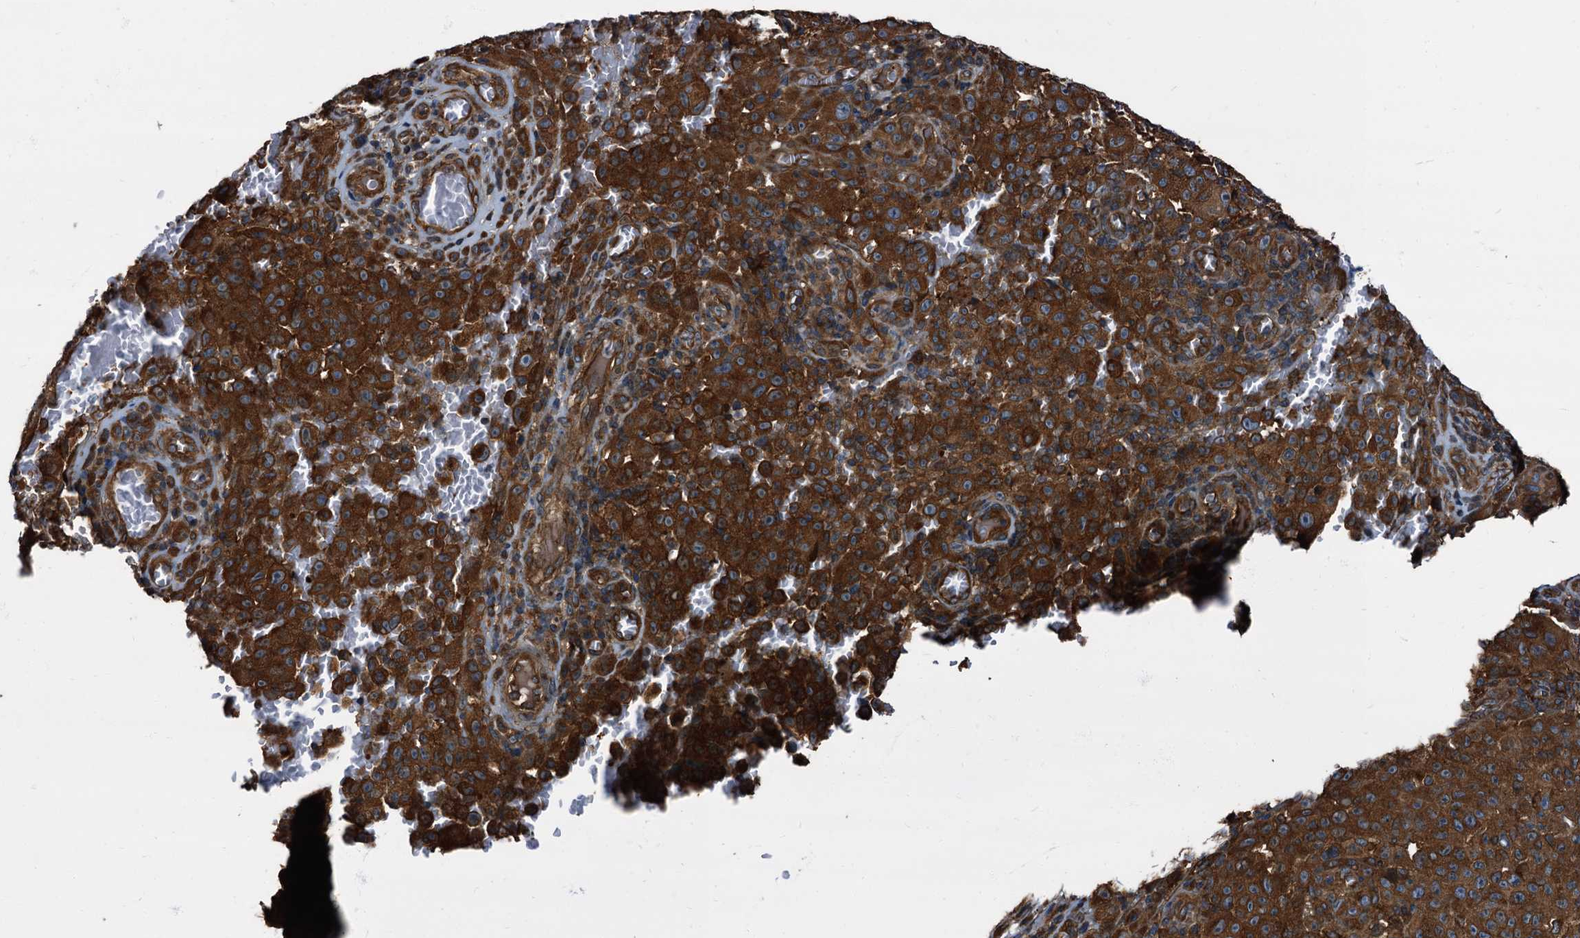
{"staining": {"intensity": "strong", "quantity": ">75%", "location": "cytoplasmic/membranous"}, "tissue": "melanoma", "cell_type": "Tumor cells", "image_type": "cancer", "snomed": [{"axis": "morphology", "description": "Malignant melanoma, NOS"}, {"axis": "topography", "description": "Skin"}], "caption": "Strong cytoplasmic/membranous positivity is present in approximately >75% of tumor cells in melanoma. Ihc stains the protein of interest in brown and the nuclei are stained blue.", "gene": "PEX5", "patient": {"sex": "female", "age": 82}}